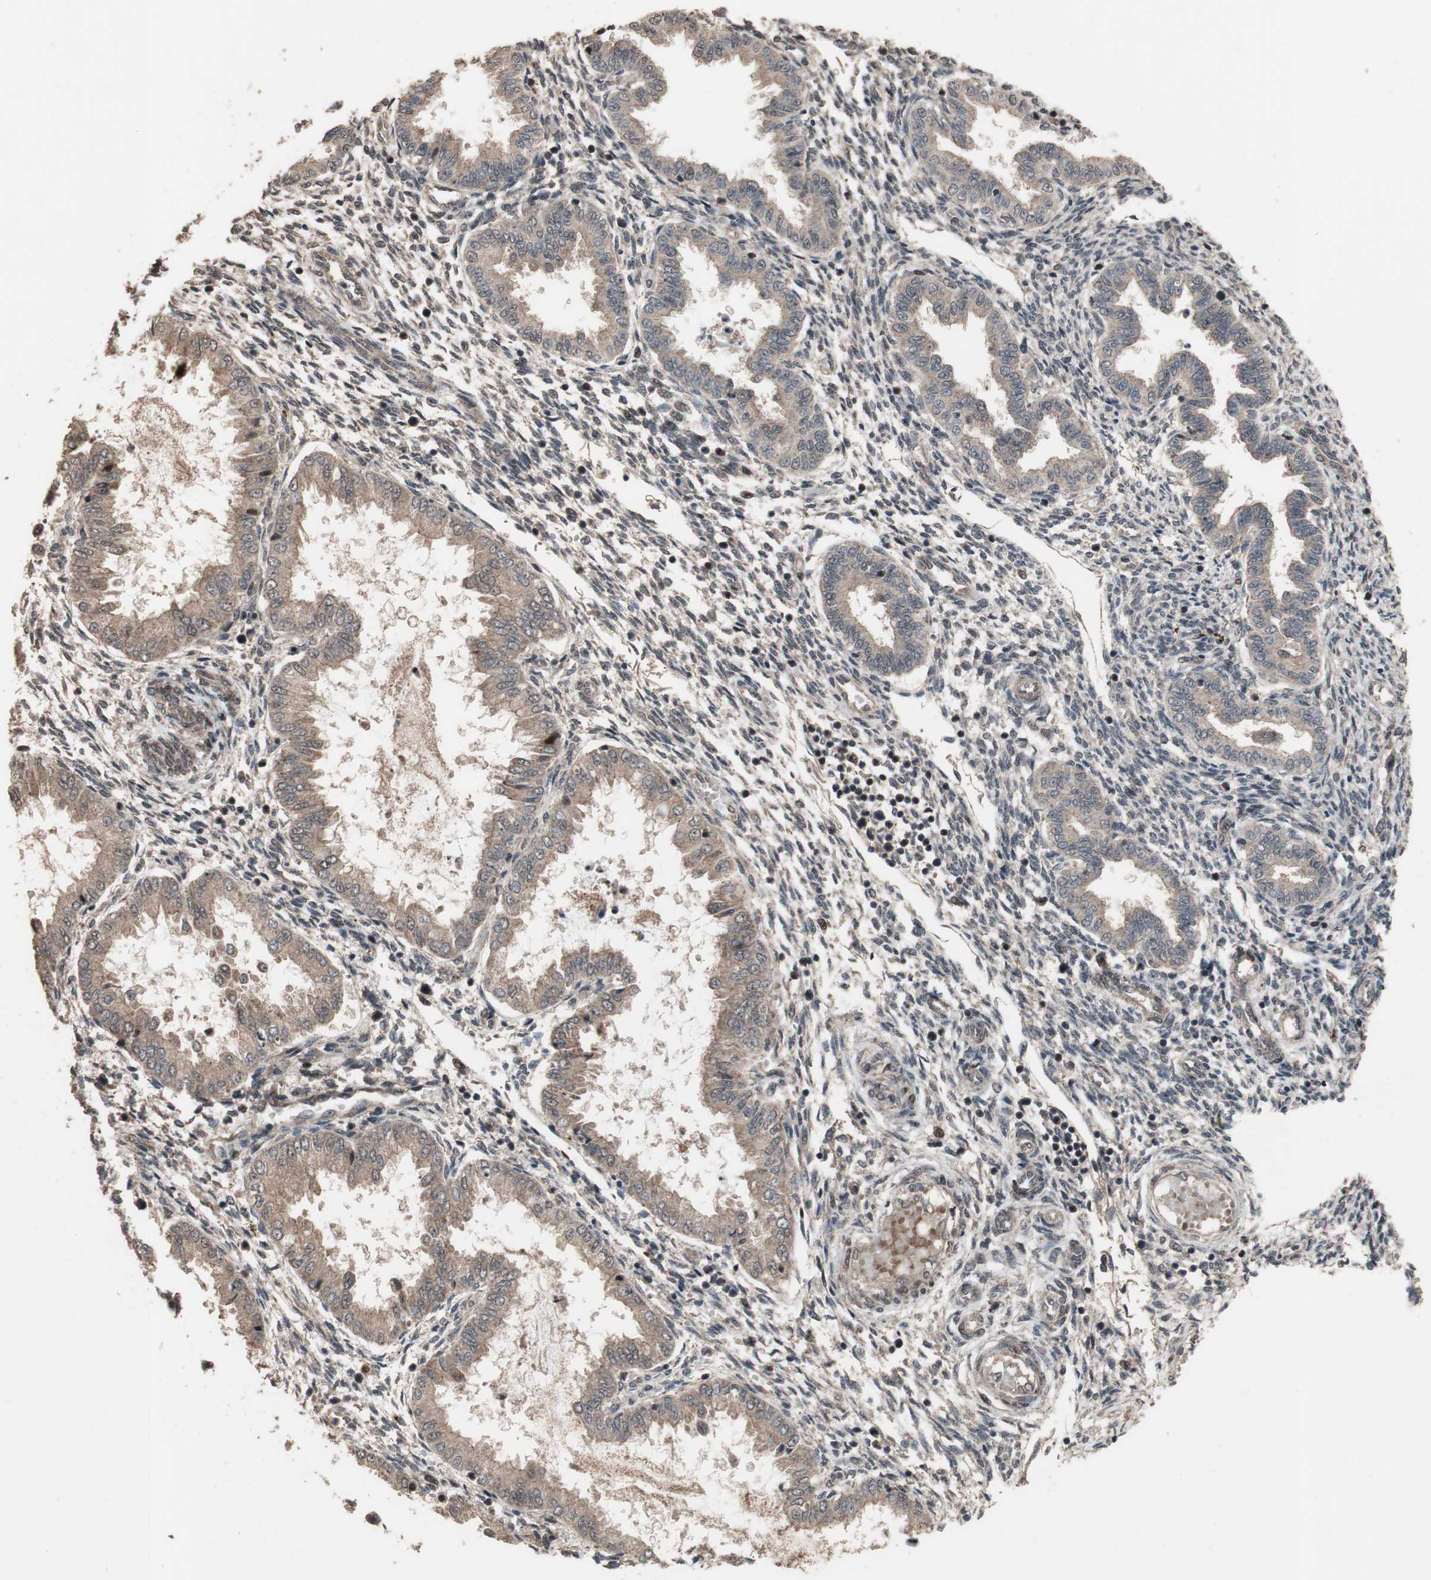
{"staining": {"intensity": "weak", "quantity": ">75%", "location": "cytoplasmic/membranous,nuclear"}, "tissue": "endometrium", "cell_type": "Cells in endometrial stroma", "image_type": "normal", "snomed": [{"axis": "morphology", "description": "Normal tissue, NOS"}, {"axis": "topography", "description": "Endometrium"}], "caption": "Immunohistochemistry (DAB) staining of benign human endometrium exhibits weak cytoplasmic/membranous,nuclear protein staining in approximately >75% of cells in endometrial stroma.", "gene": "KANSL1", "patient": {"sex": "female", "age": 33}}